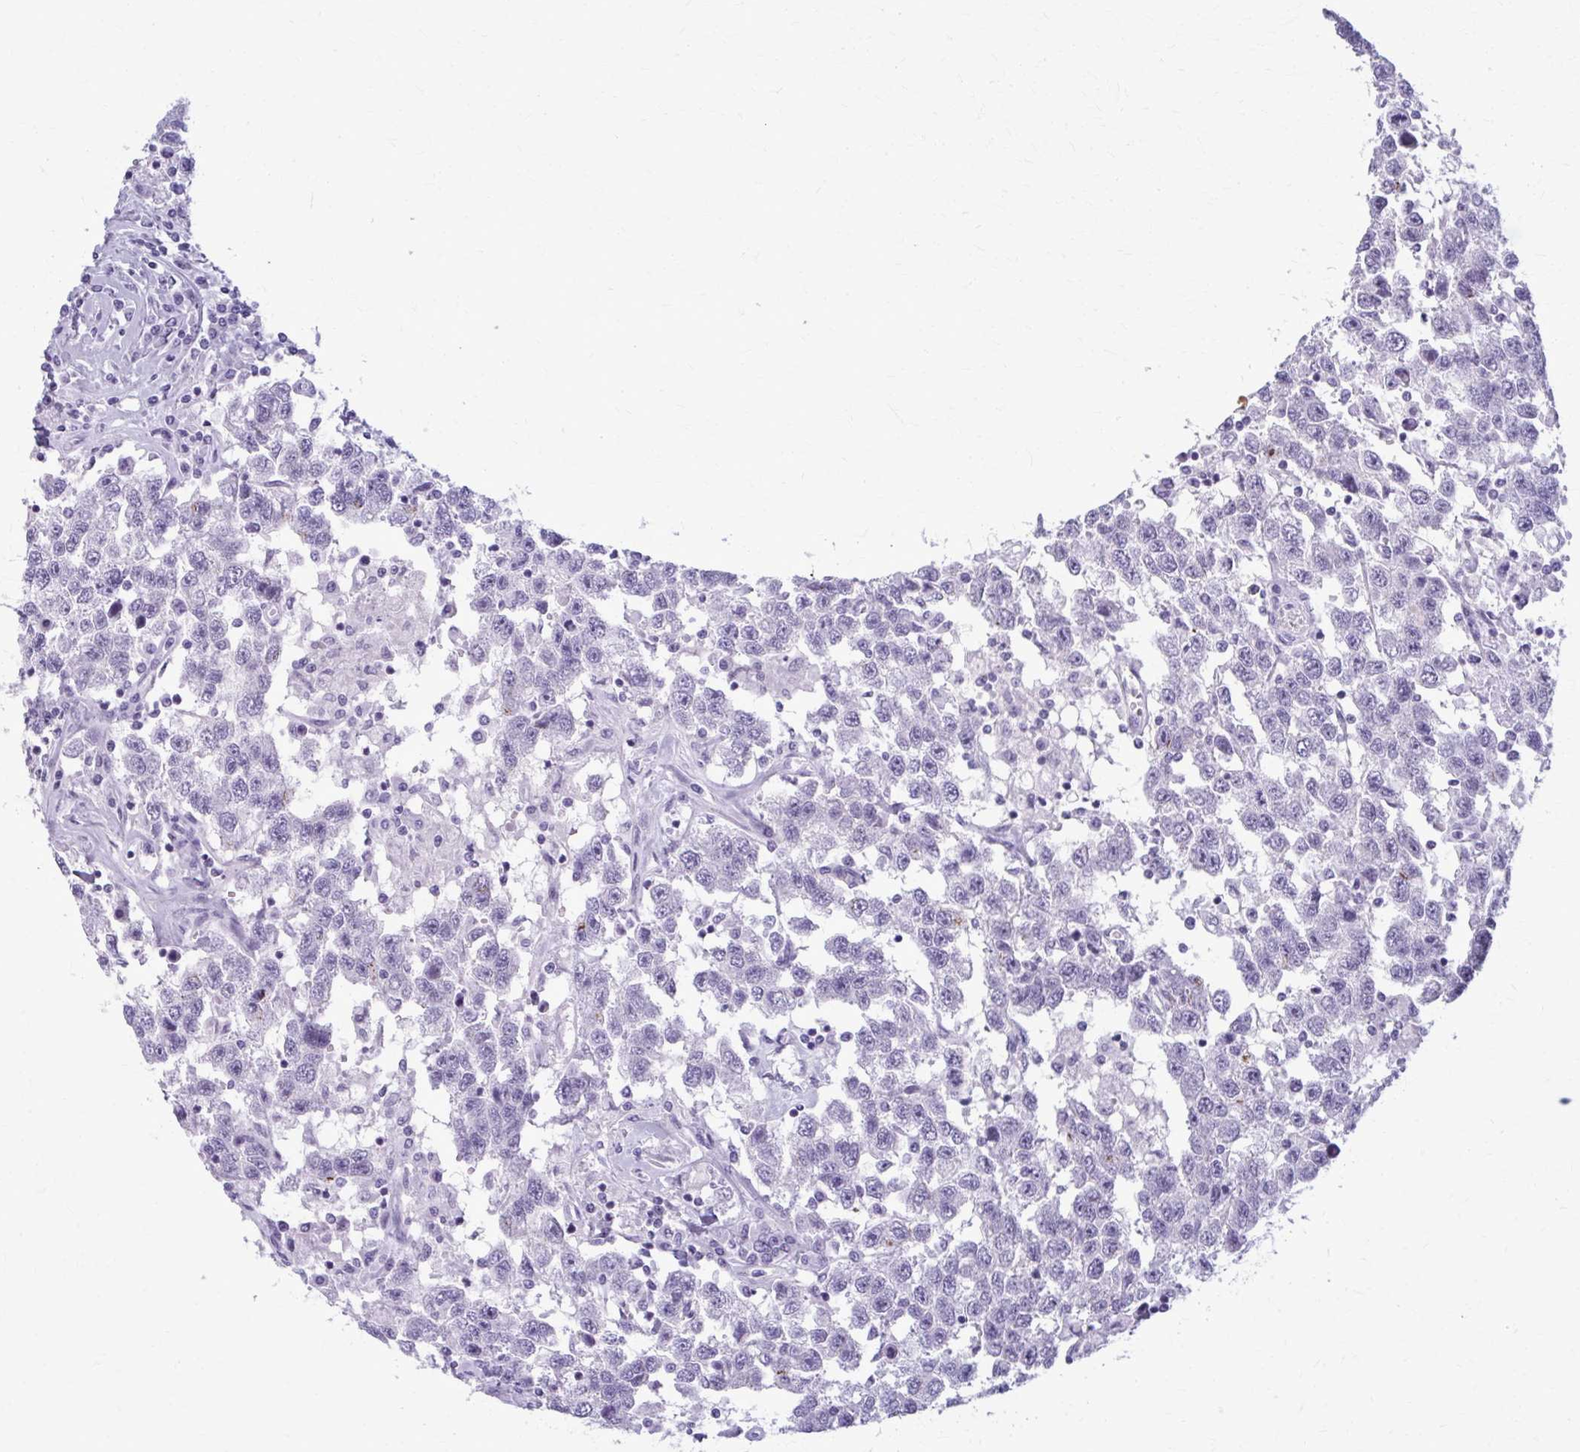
{"staining": {"intensity": "negative", "quantity": "none", "location": "none"}, "tissue": "testis cancer", "cell_type": "Tumor cells", "image_type": "cancer", "snomed": [{"axis": "morphology", "description": "Seminoma, NOS"}, {"axis": "topography", "description": "Testis"}], "caption": "Immunohistochemistry (IHC) micrograph of neoplastic tissue: testis cancer stained with DAB demonstrates no significant protein staining in tumor cells. (Immunohistochemistry, brightfield microscopy, high magnification).", "gene": "CASQ2", "patient": {"sex": "male", "age": 41}}